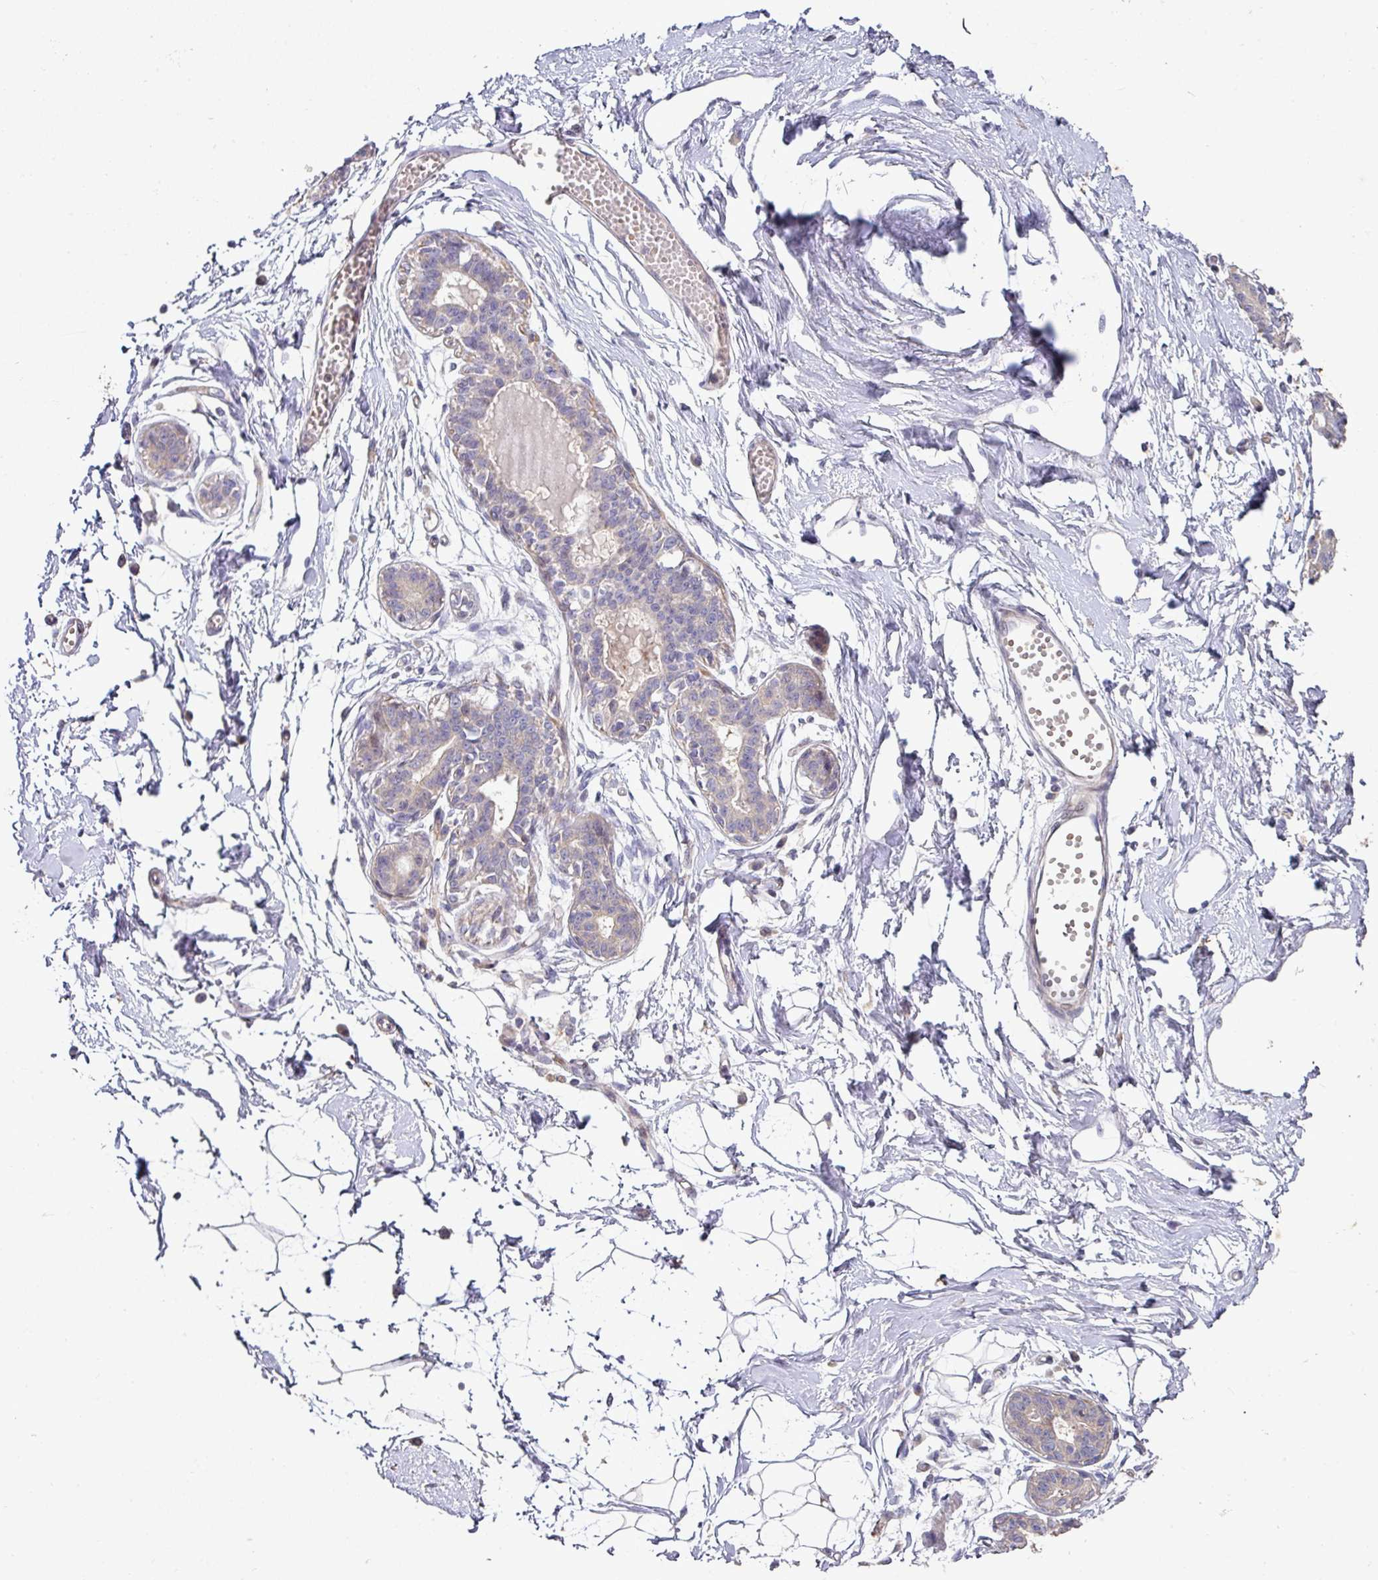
{"staining": {"intensity": "negative", "quantity": "none", "location": "none"}, "tissue": "breast", "cell_type": "Adipocytes", "image_type": "normal", "snomed": [{"axis": "morphology", "description": "Normal tissue, NOS"}, {"axis": "topography", "description": "Breast"}], "caption": "Immunohistochemistry photomicrograph of benign breast stained for a protein (brown), which shows no expression in adipocytes.", "gene": "RPL23A", "patient": {"sex": "female", "age": 45}}